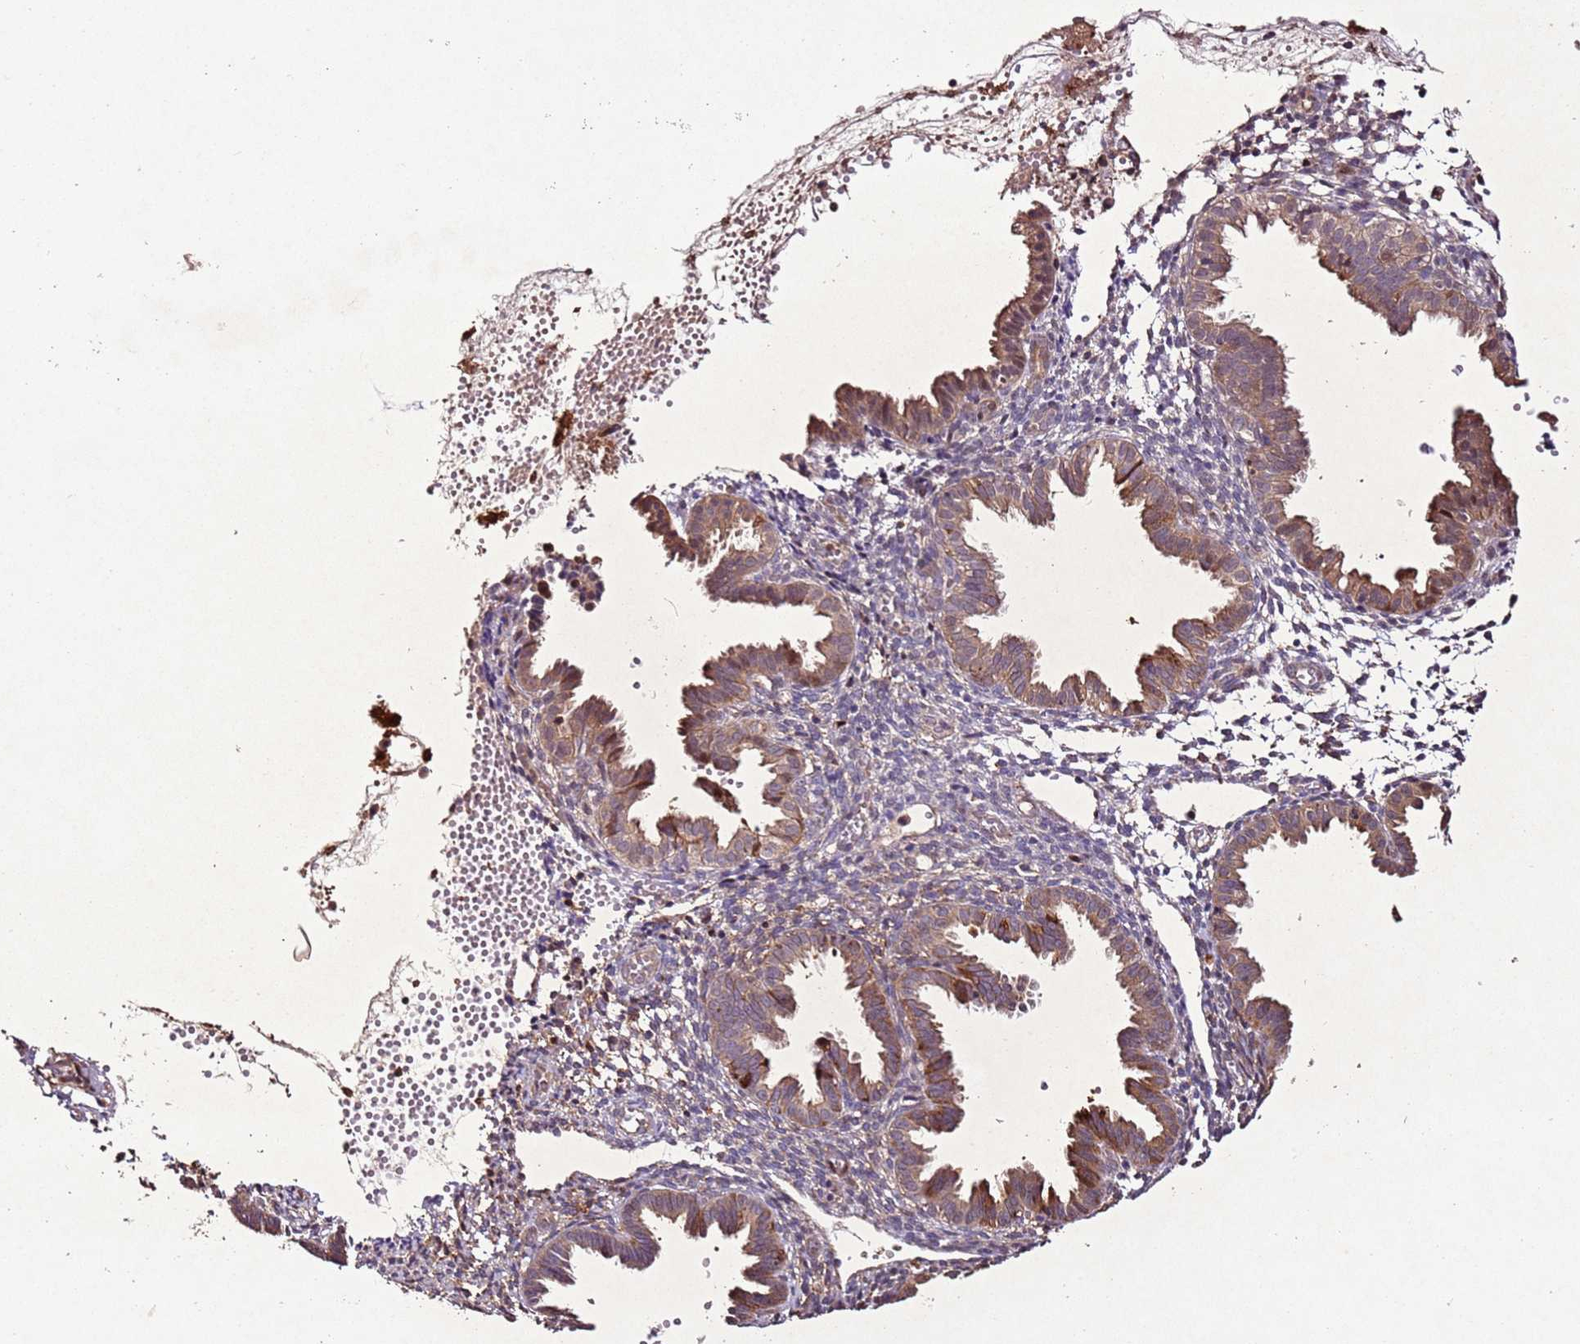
{"staining": {"intensity": "negative", "quantity": "none", "location": "none"}, "tissue": "endometrium", "cell_type": "Cells in endometrial stroma", "image_type": "normal", "snomed": [{"axis": "morphology", "description": "Normal tissue, NOS"}, {"axis": "topography", "description": "Endometrium"}], "caption": "An IHC photomicrograph of benign endometrium is shown. There is no staining in cells in endometrial stroma of endometrium.", "gene": "PTMA", "patient": {"sex": "female", "age": 33}}